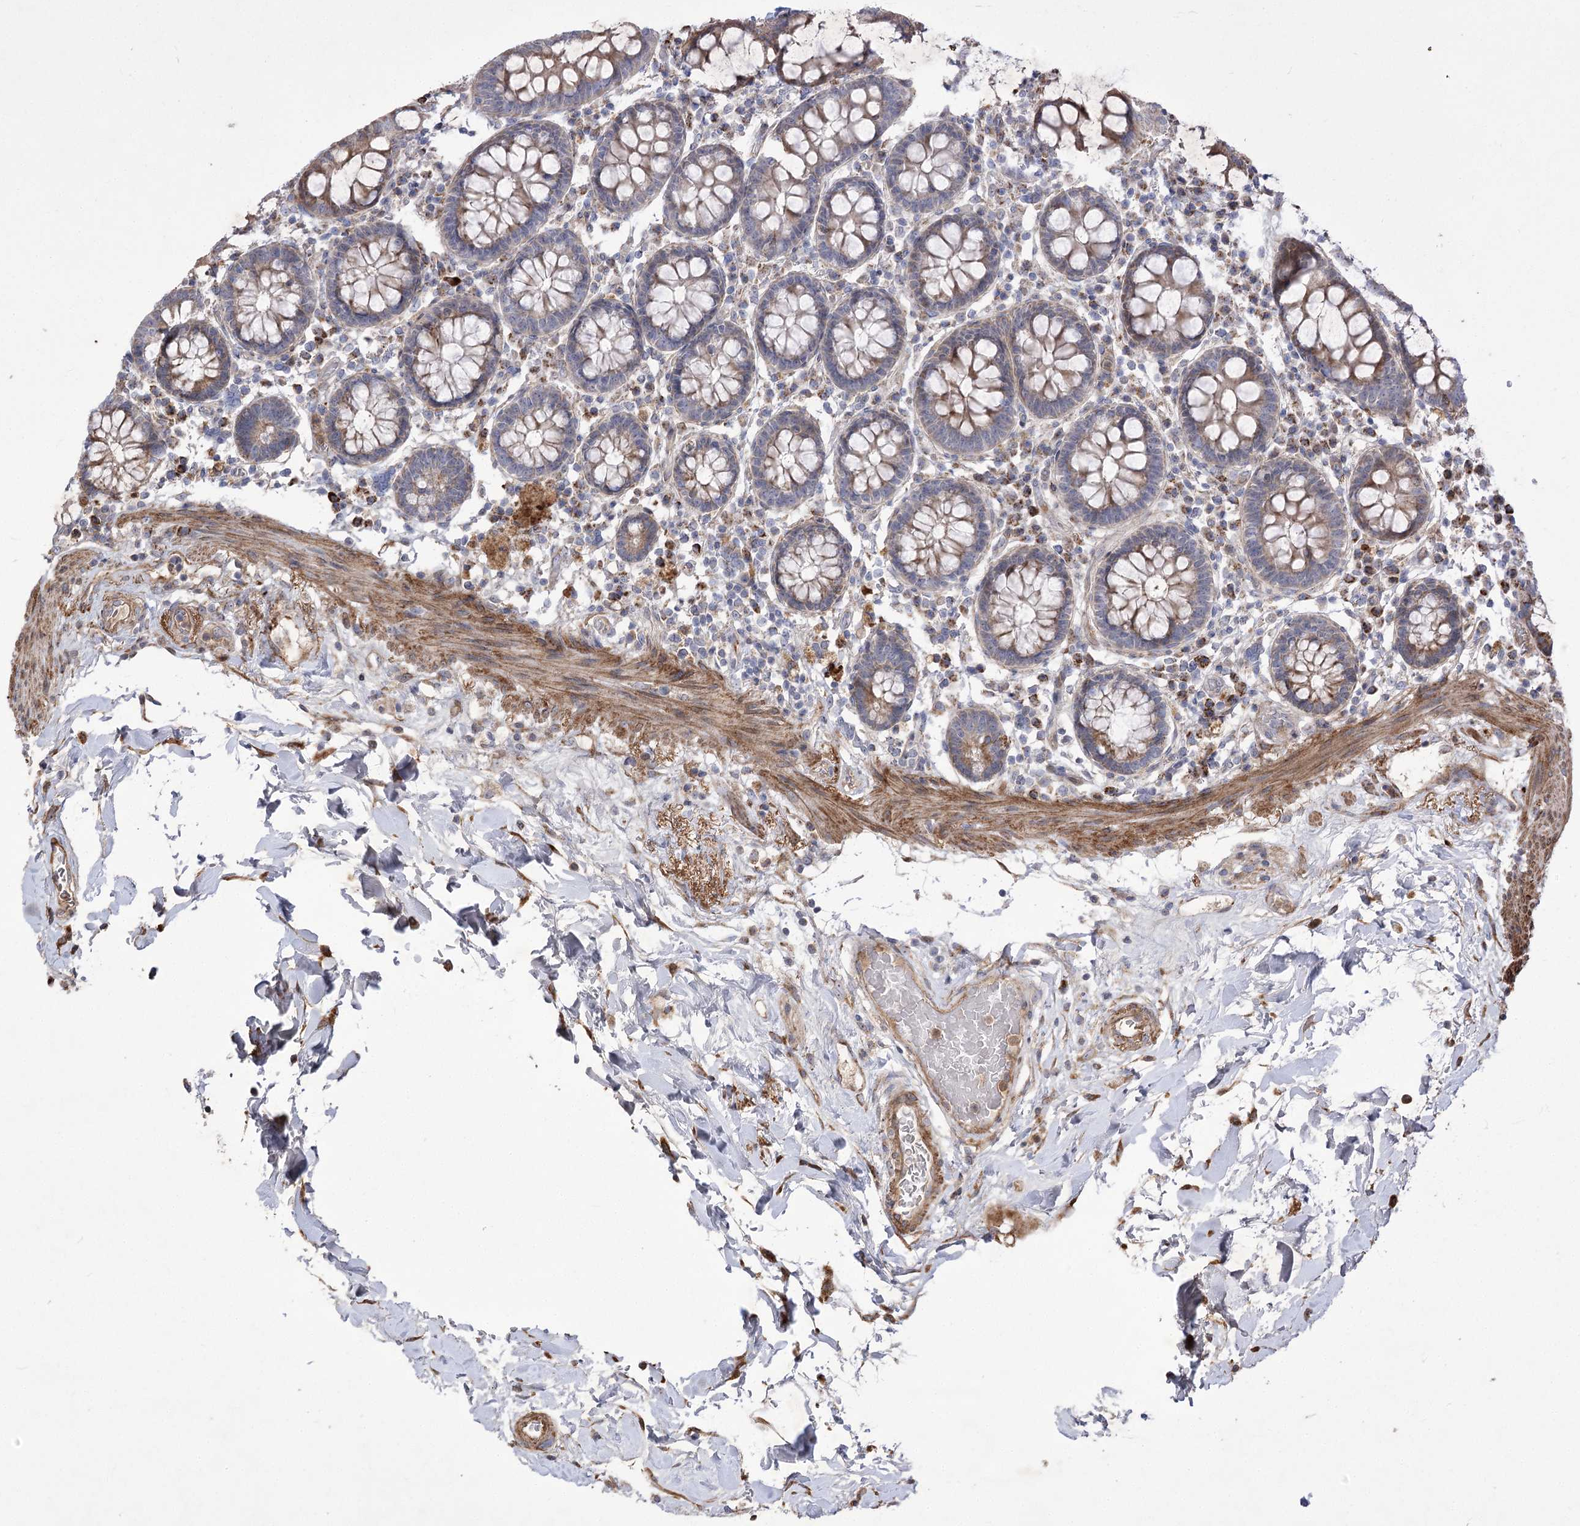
{"staining": {"intensity": "weak", "quantity": ">75%", "location": "cytoplasmic/membranous"}, "tissue": "colon", "cell_type": "Endothelial cells", "image_type": "normal", "snomed": [{"axis": "morphology", "description": "Normal tissue, NOS"}, {"axis": "topography", "description": "Colon"}], "caption": "This histopathology image displays IHC staining of benign colon, with low weak cytoplasmic/membranous expression in about >75% of endothelial cells.", "gene": "RNF24", "patient": {"sex": "female", "age": 79}}